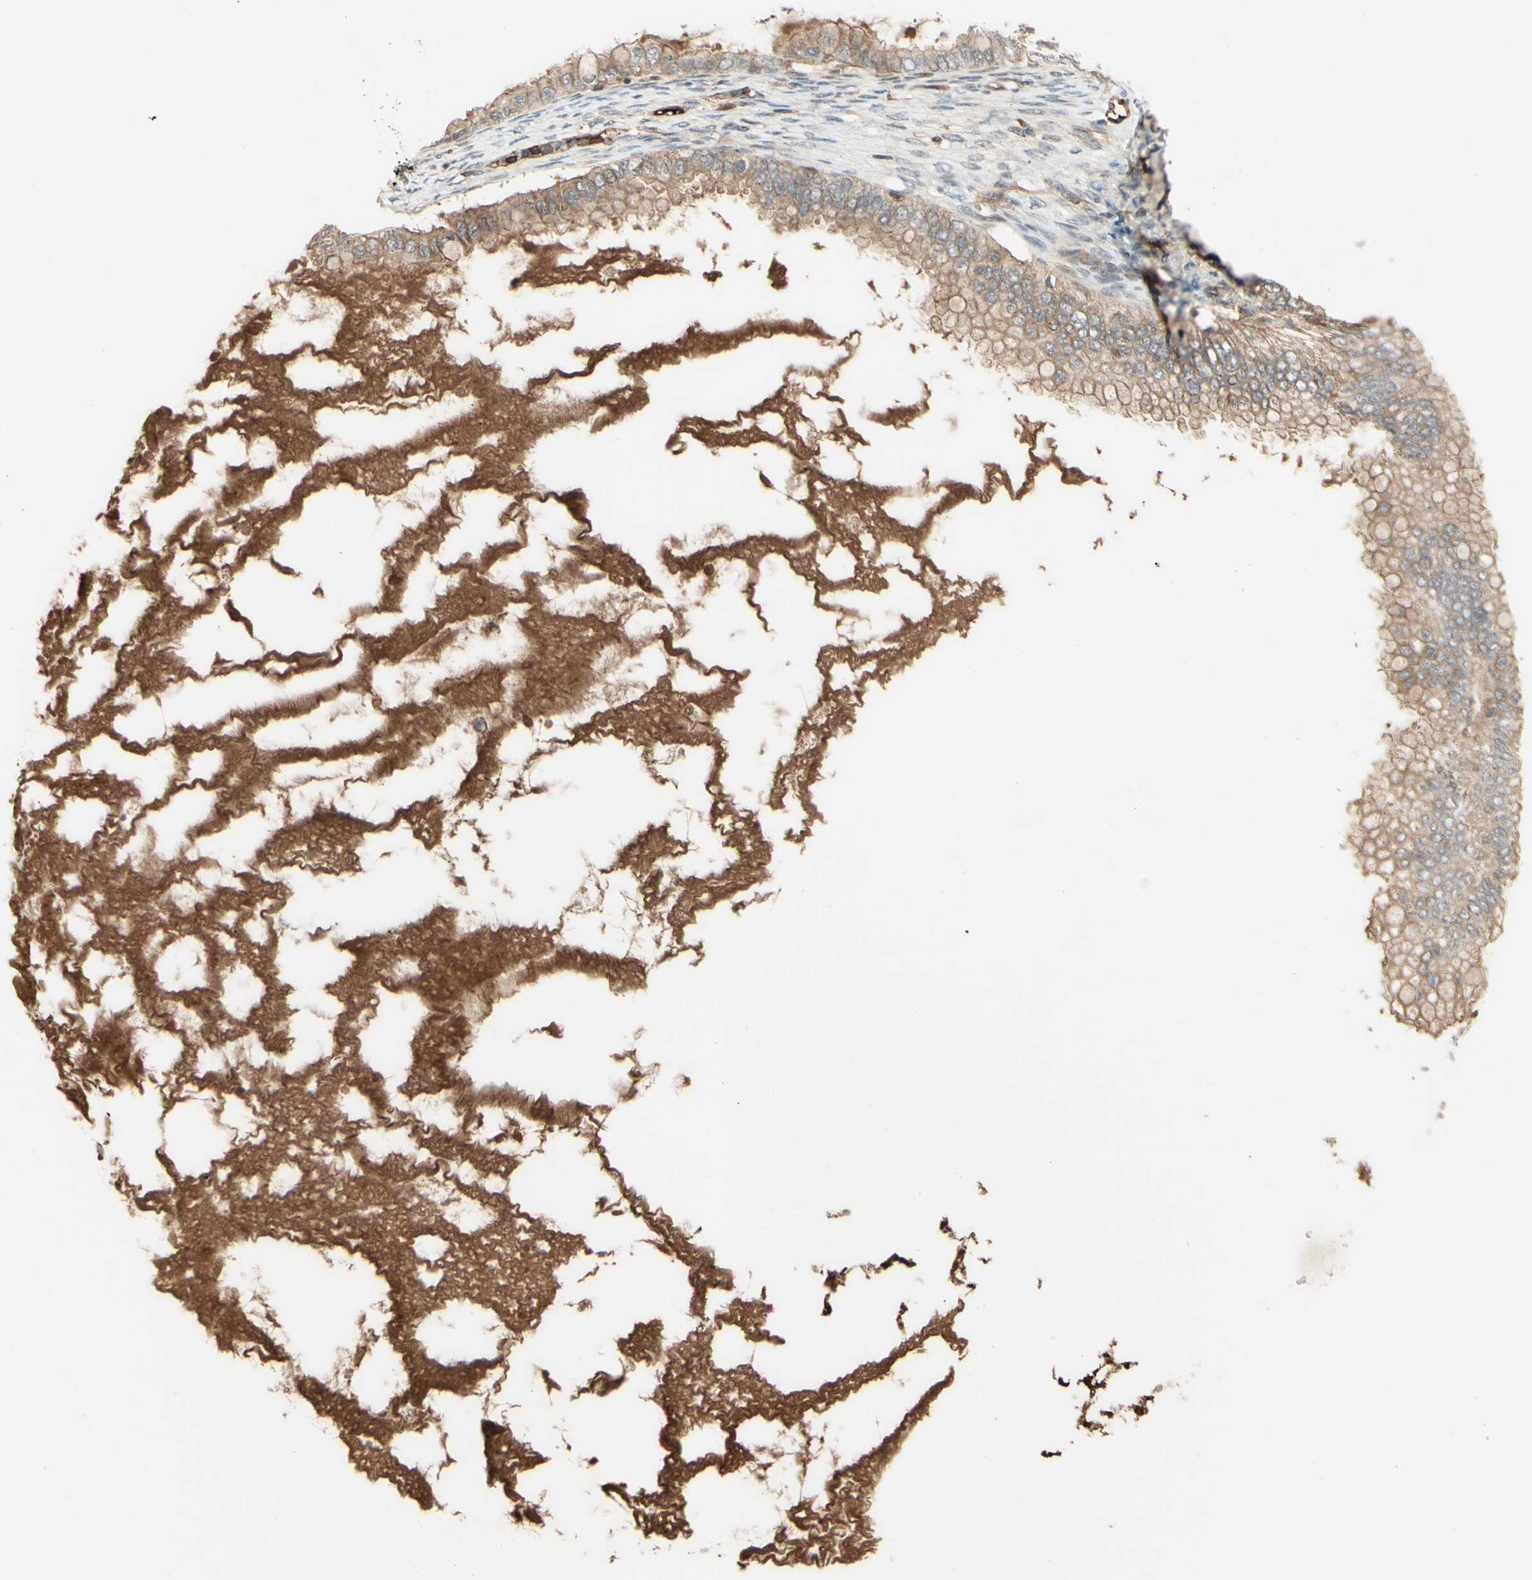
{"staining": {"intensity": "weak", "quantity": ">75%", "location": "cytoplasmic/membranous"}, "tissue": "ovarian cancer", "cell_type": "Tumor cells", "image_type": "cancer", "snomed": [{"axis": "morphology", "description": "Cystadenocarcinoma, mucinous, NOS"}, {"axis": "topography", "description": "Ovary"}], "caption": "IHC (DAB (3,3'-diaminobenzidine)) staining of human ovarian cancer (mucinous cystadenocarcinoma) displays weak cytoplasmic/membranous protein staining in approximately >75% of tumor cells.", "gene": "ANGPT2", "patient": {"sex": "female", "age": 80}}